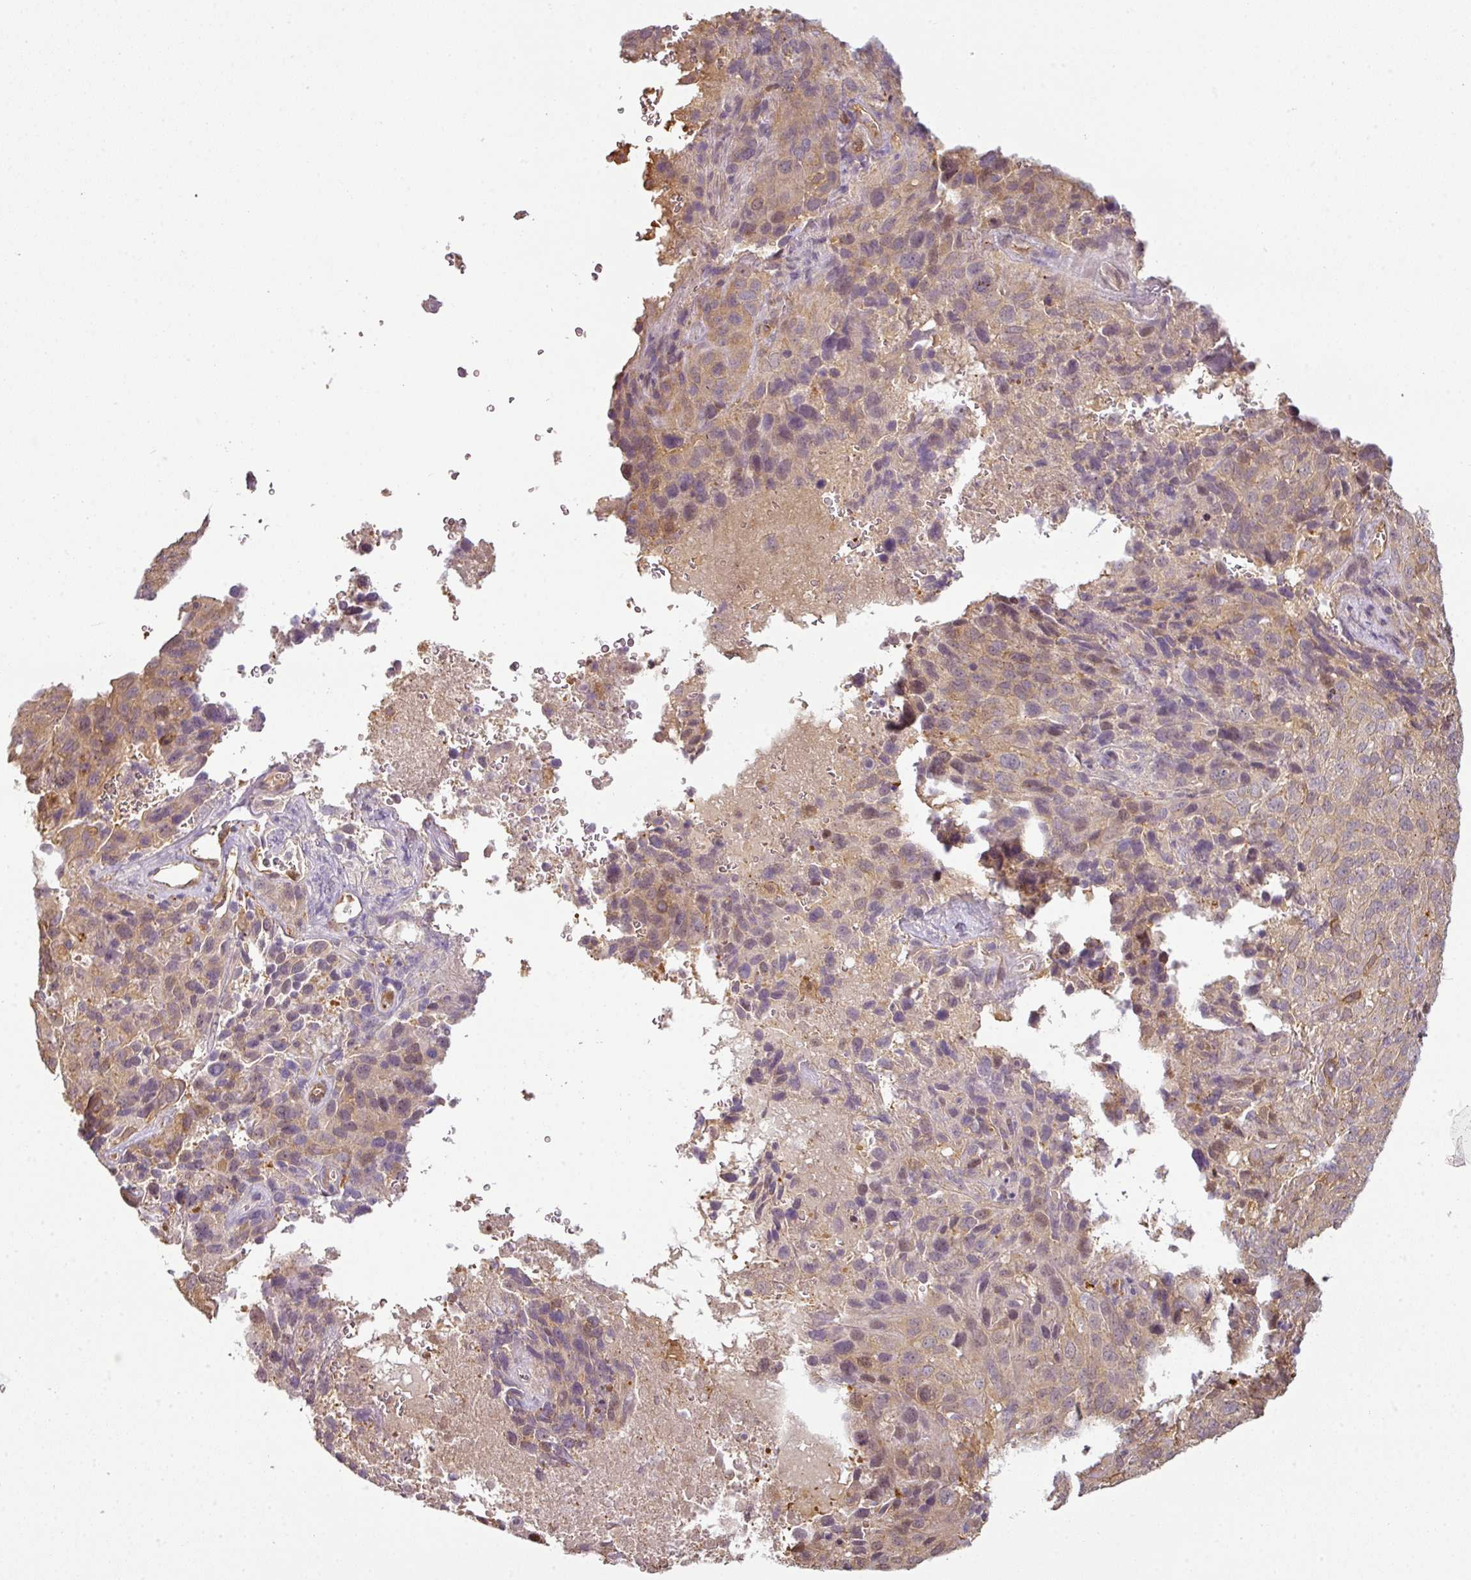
{"staining": {"intensity": "weak", "quantity": "<25%", "location": "cytoplasmic/membranous"}, "tissue": "cervical cancer", "cell_type": "Tumor cells", "image_type": "cancer", "snomed": [{"axis": "morphology", "description": "Squamous cell carcinoma, NOS"}, {"axis": "topography", "description": "Cervix"}], "caption": "The image displays no staining of tumor cells in cervical cancer (squamous cell carcinoma). (Immunohistochemistry, brightfield microscopy, high magnification).", "gene": "ANKRD18A", "patient": {"sex": "female", "age": 51}}